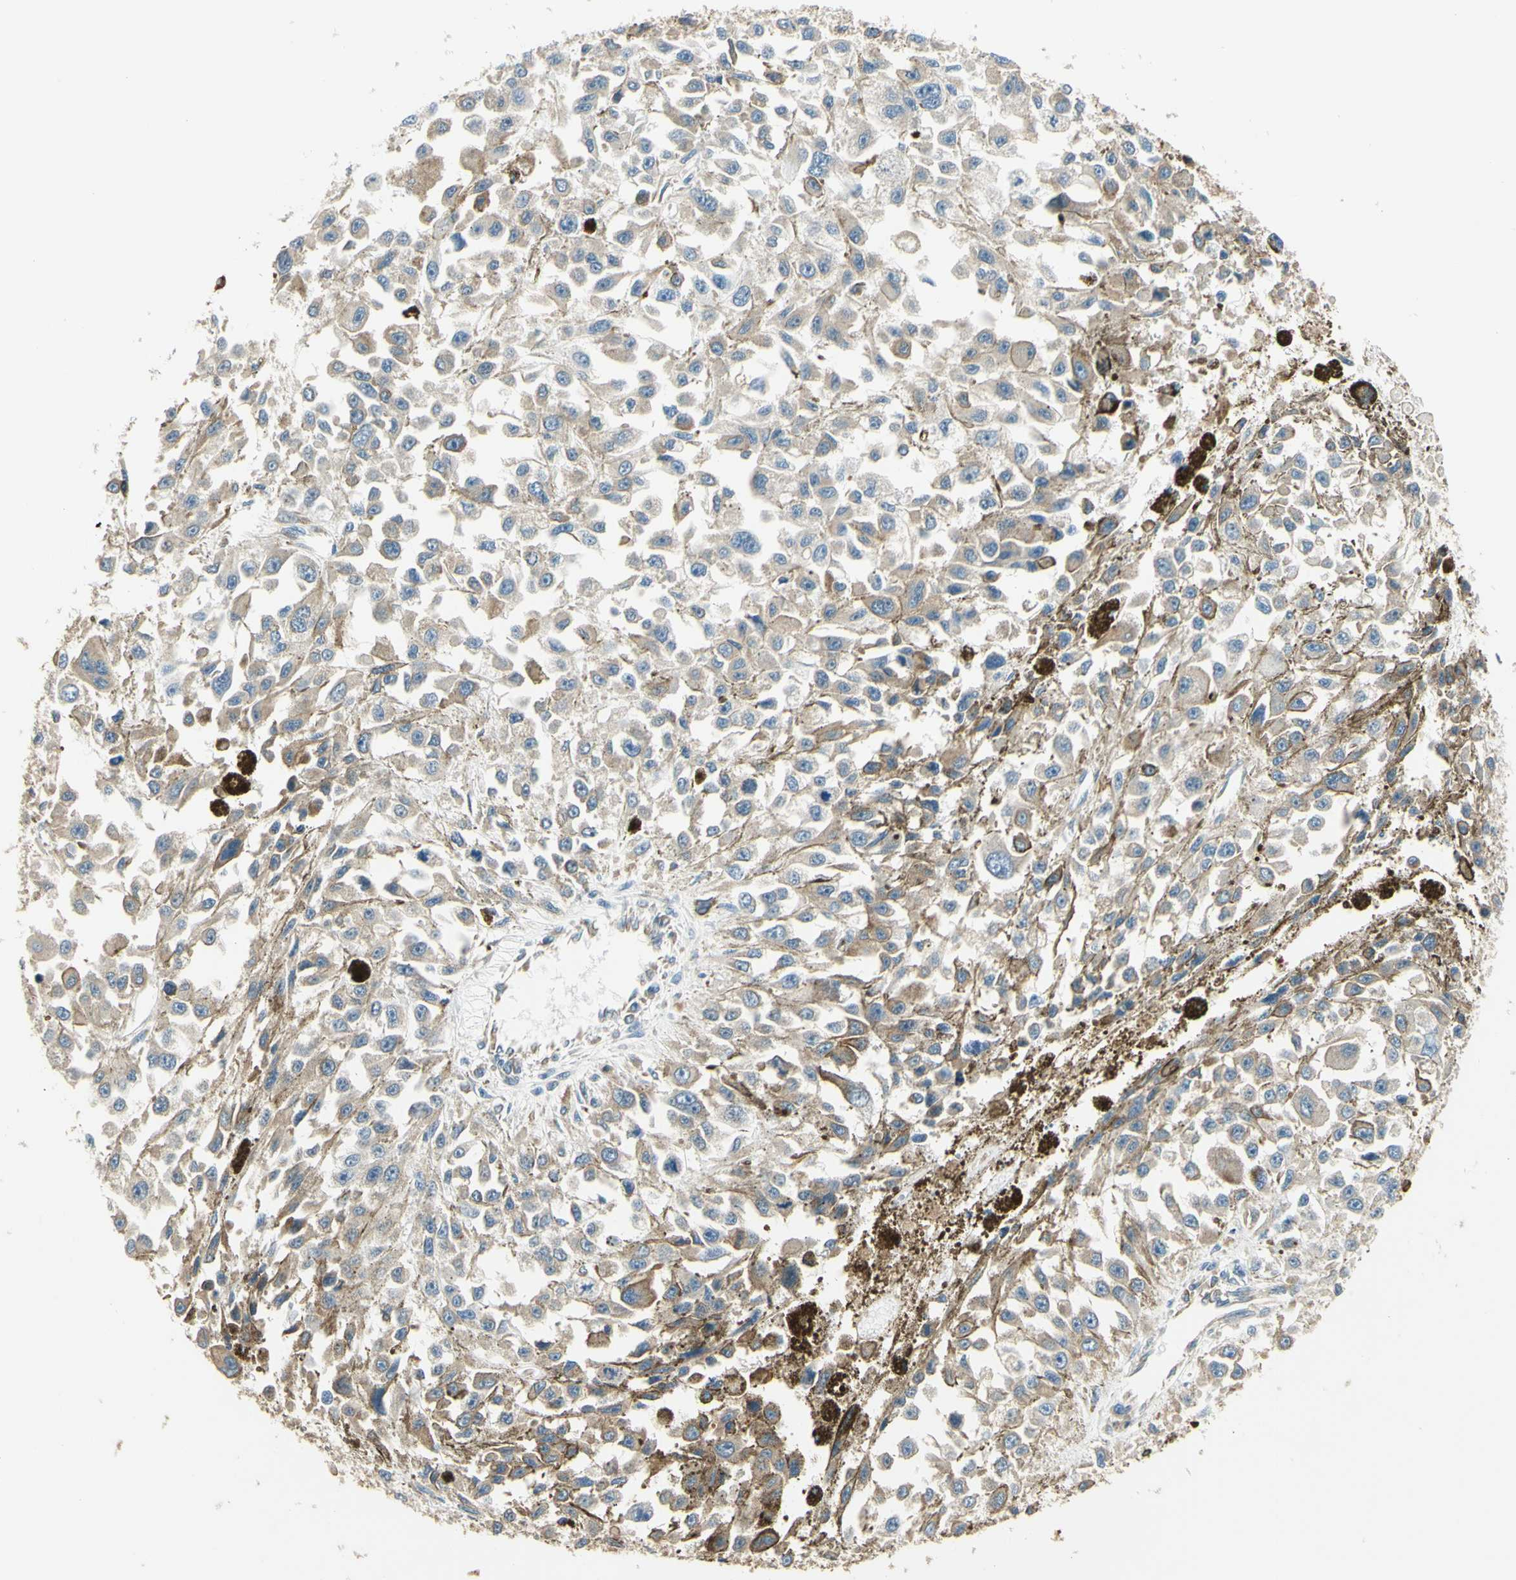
{"staining": {"intensity": "weak", "quantity": "<25%", "location": "cytoplasmic/membranous"}, "tissue": "melanoma", "cell_type": "Tumor cells", "image_type": "cancer", "snomed": [{"axis": "morphology", "description": "Malignant melanoma, Metastatic site"}, {"axis": "topography", "description": "Lymph node"}], "caption": "The photomicrograph shows no staining of tumor cells in malignant melanoma (metastatic site).", "gene": "IGDCC4", "patient": {"sex": "male", "age": 59}}